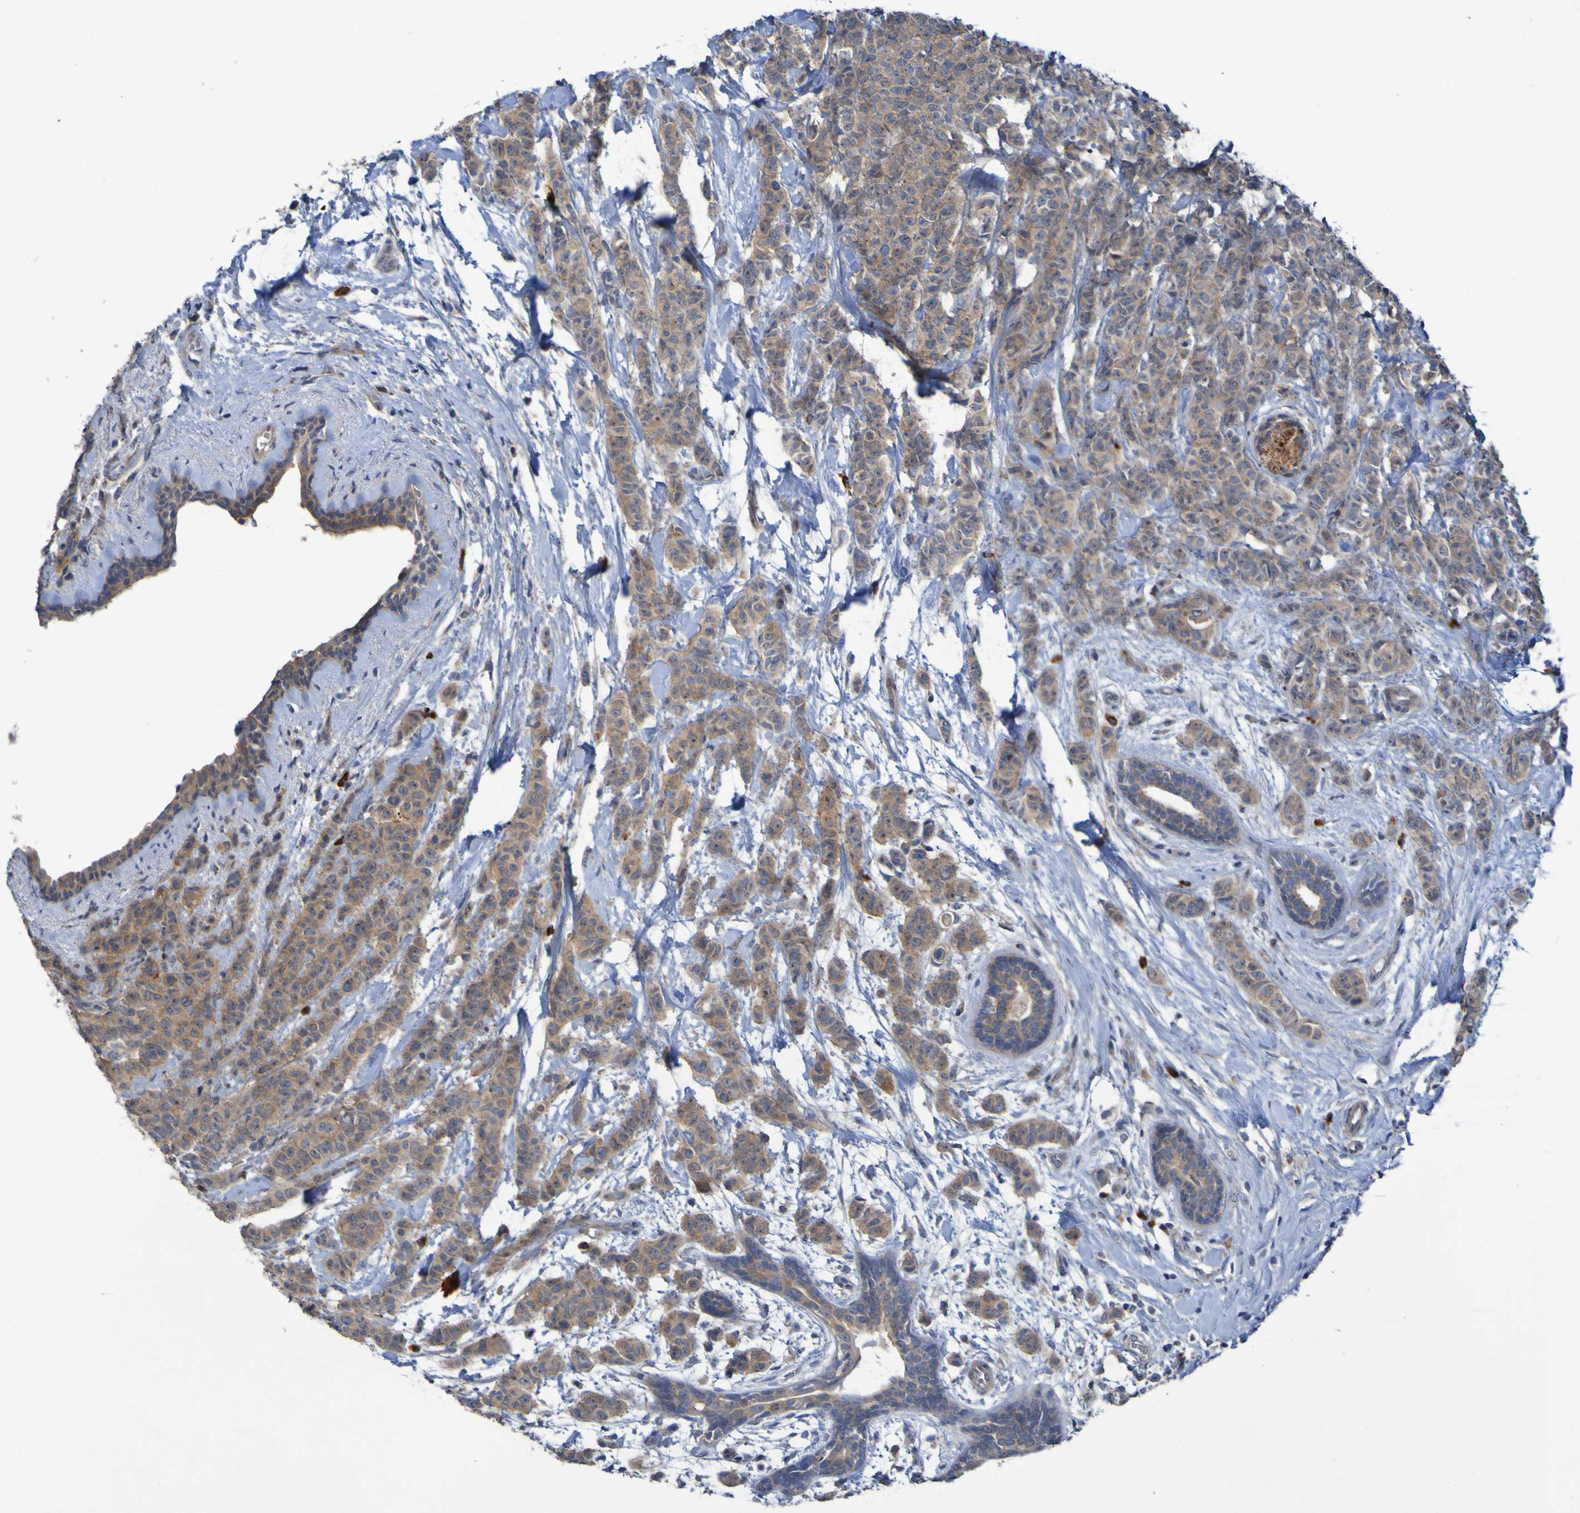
{"staining": {"intensity": "moderate", "quantity": ">75%", "location": "cytoplasmic/membranous"}, "tissue": "breast cancer", "cell_type": "Tumor cells", "image_type": "cancer", "snomed": [{"axis": "morphology", "description": "Normal tissue, NOS"}, {"axis": "morphology", "description": "Duct carcinoma"}, {"axis": "topography", "description": "Breast"}], "caption": "This is a micrograph of immunohistochemistry (IHC) staining of breast infiltrating ductal carcinoma, which shows moderate staining in the cytoplasmic/membranous of tumor cells.", "gene": "ANGPT4", "patient": {"sex": "female", "age": 40}}